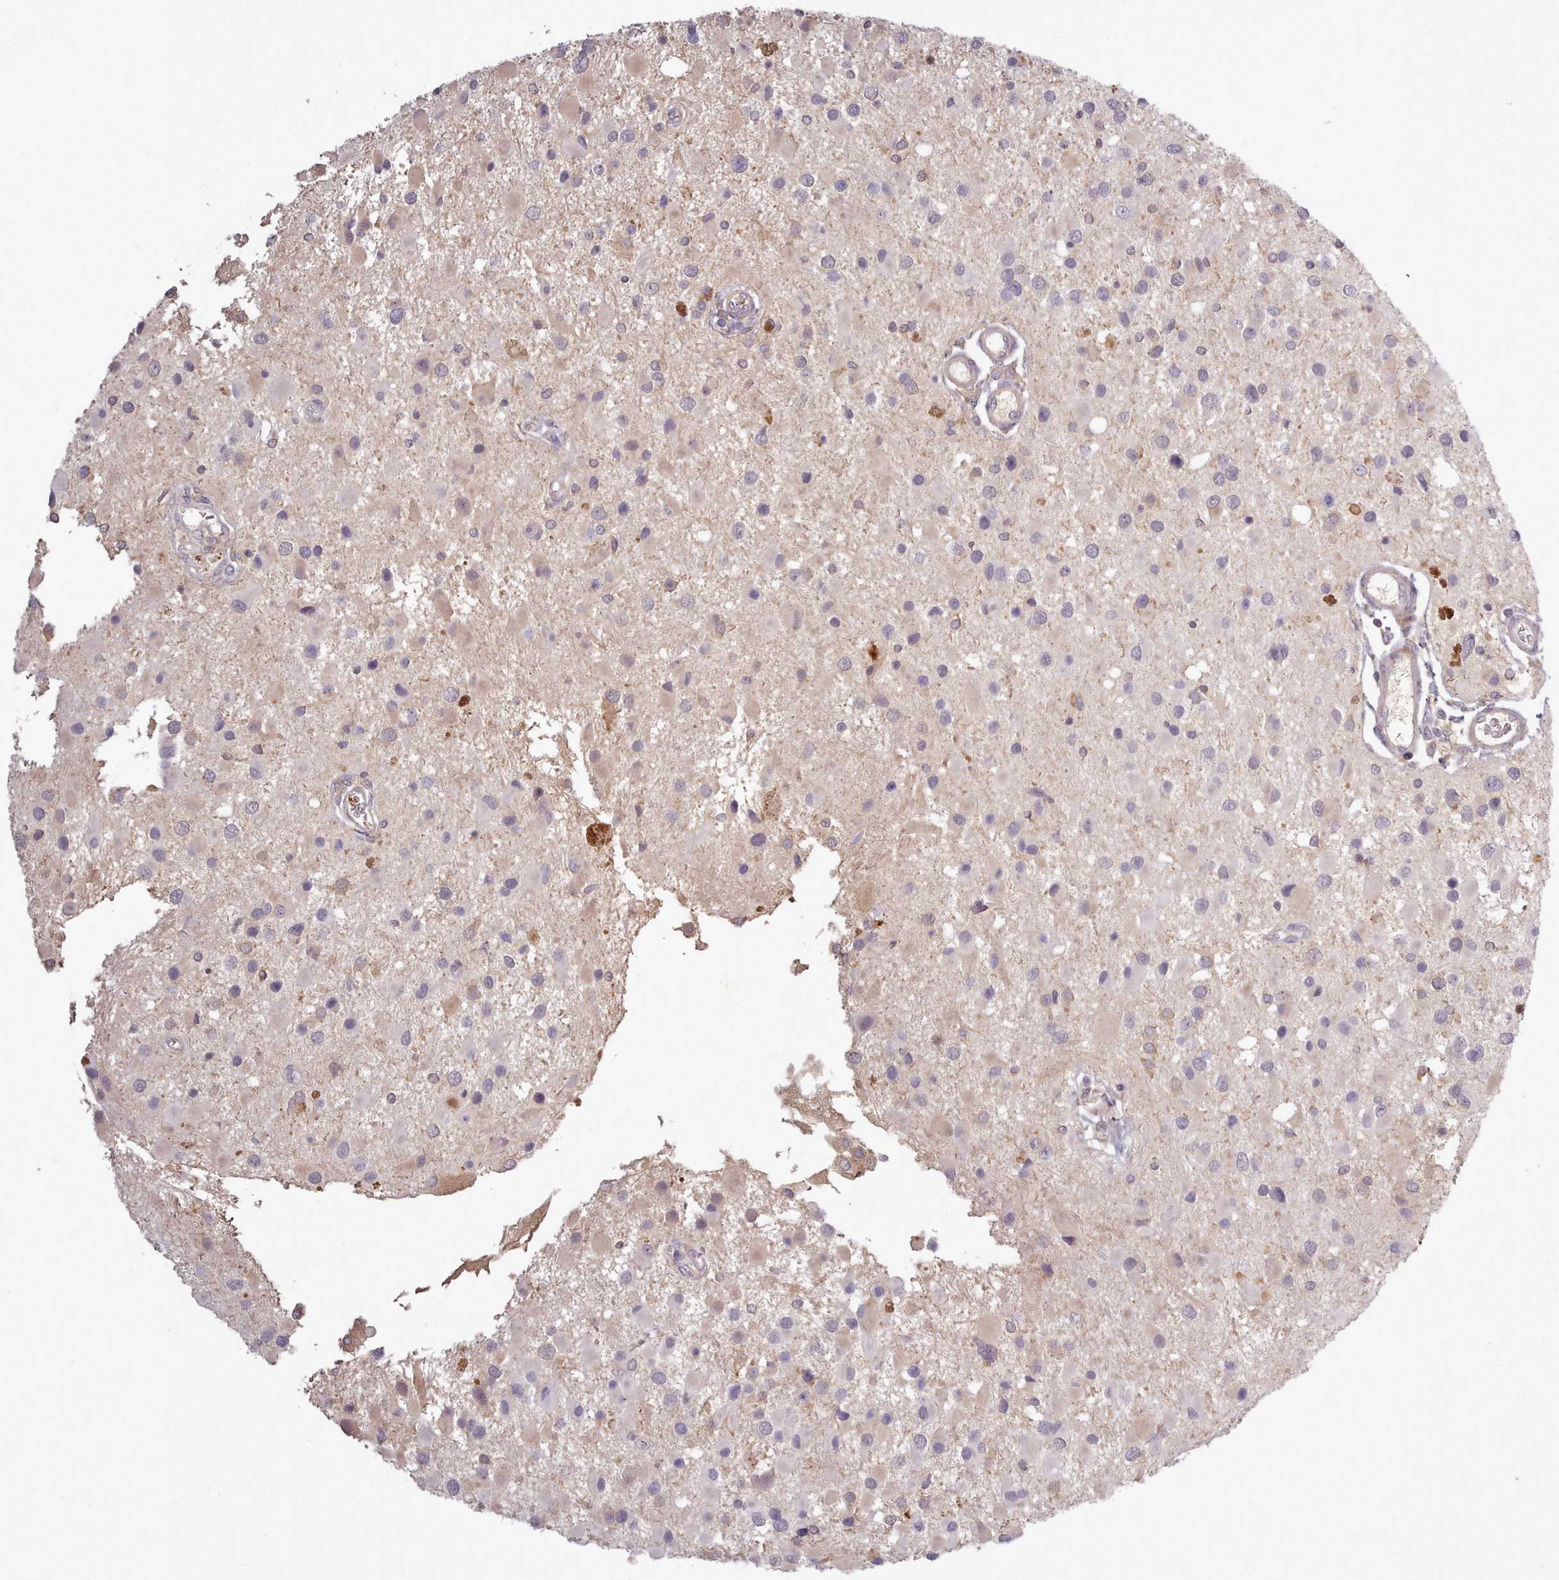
{"staining": {"intensity": "negative", "quantity": "none", "location": "none"}, "tissue": "glioma", "cell_type": "Tumor cells", "image_type": "cancer", "snomed": [{"axis": "morphology", "description": "Glioma, malignant, High grade"}, {"axis": "topography", "description": "Brain"}], "caption": "IHC image of human glioma stained for a protein (brown), which reveals no expression in tumor cells. Brightfield microscopy of IHC stained with DAB (3,3'-diaminobenzidine) (brown) and hematoxylin (blue), captured at high magnification.", "gene": "LEFTY2", "patient": {"sex": "male", "age": 53}}